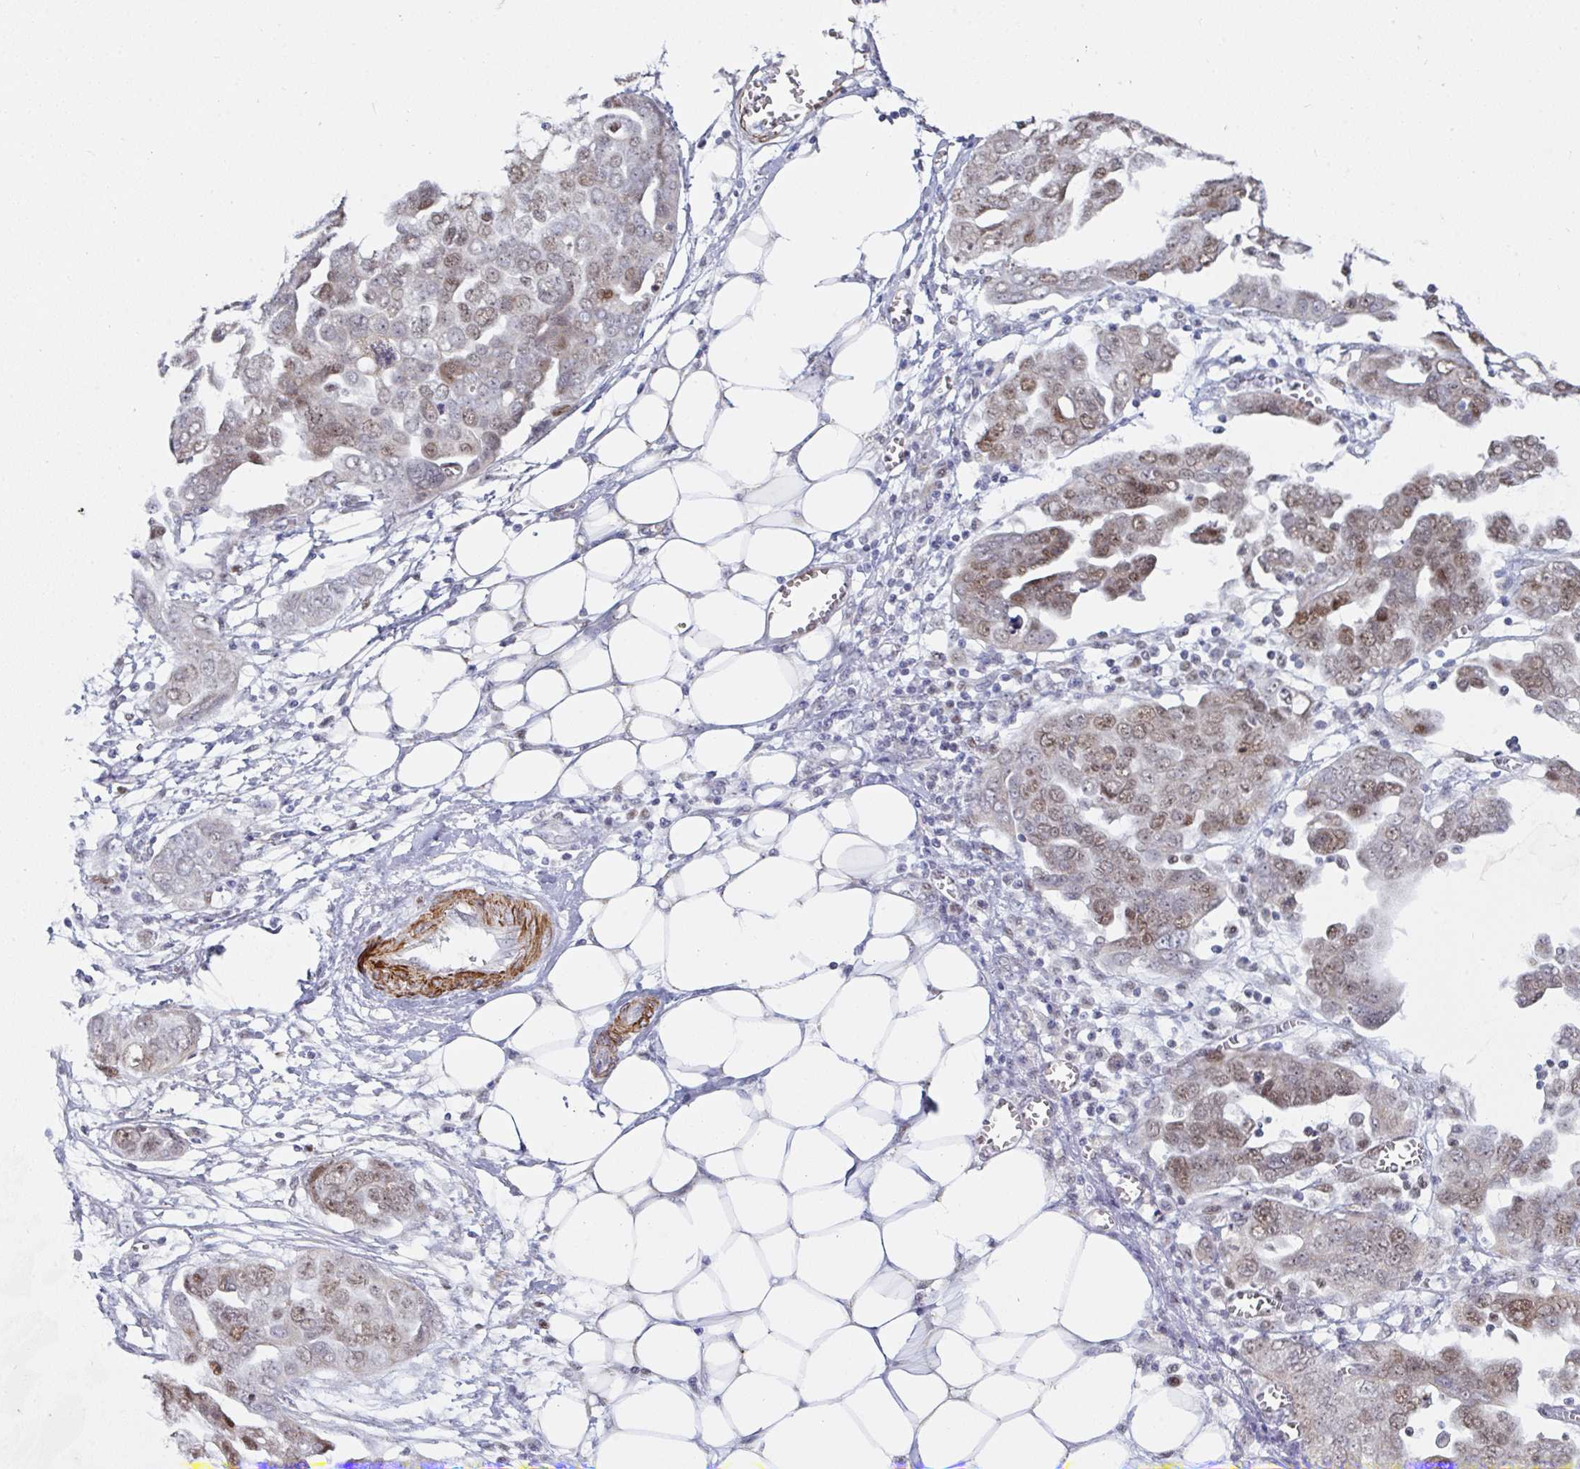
{"staining": {"intensity": "moderate", "quantity": "25%-75%", "location": "nuclear"}, "tissue": "ovarian cancer", "cell_type": "Tumor cells", "image_type": "cancer", "snomed": [{"axis": "morphology", "description": "Cystadenocarcinoma, serous, NOS"}, {"axis": "topography", "description": "Ovary"}], "caption": "Protein staining displays moderate nuclear staining in approximately 25%-75% of tumor cells in ovarian cancer.", "gene": "GINS2", "patient": {"sex": "female", "age": 59}}